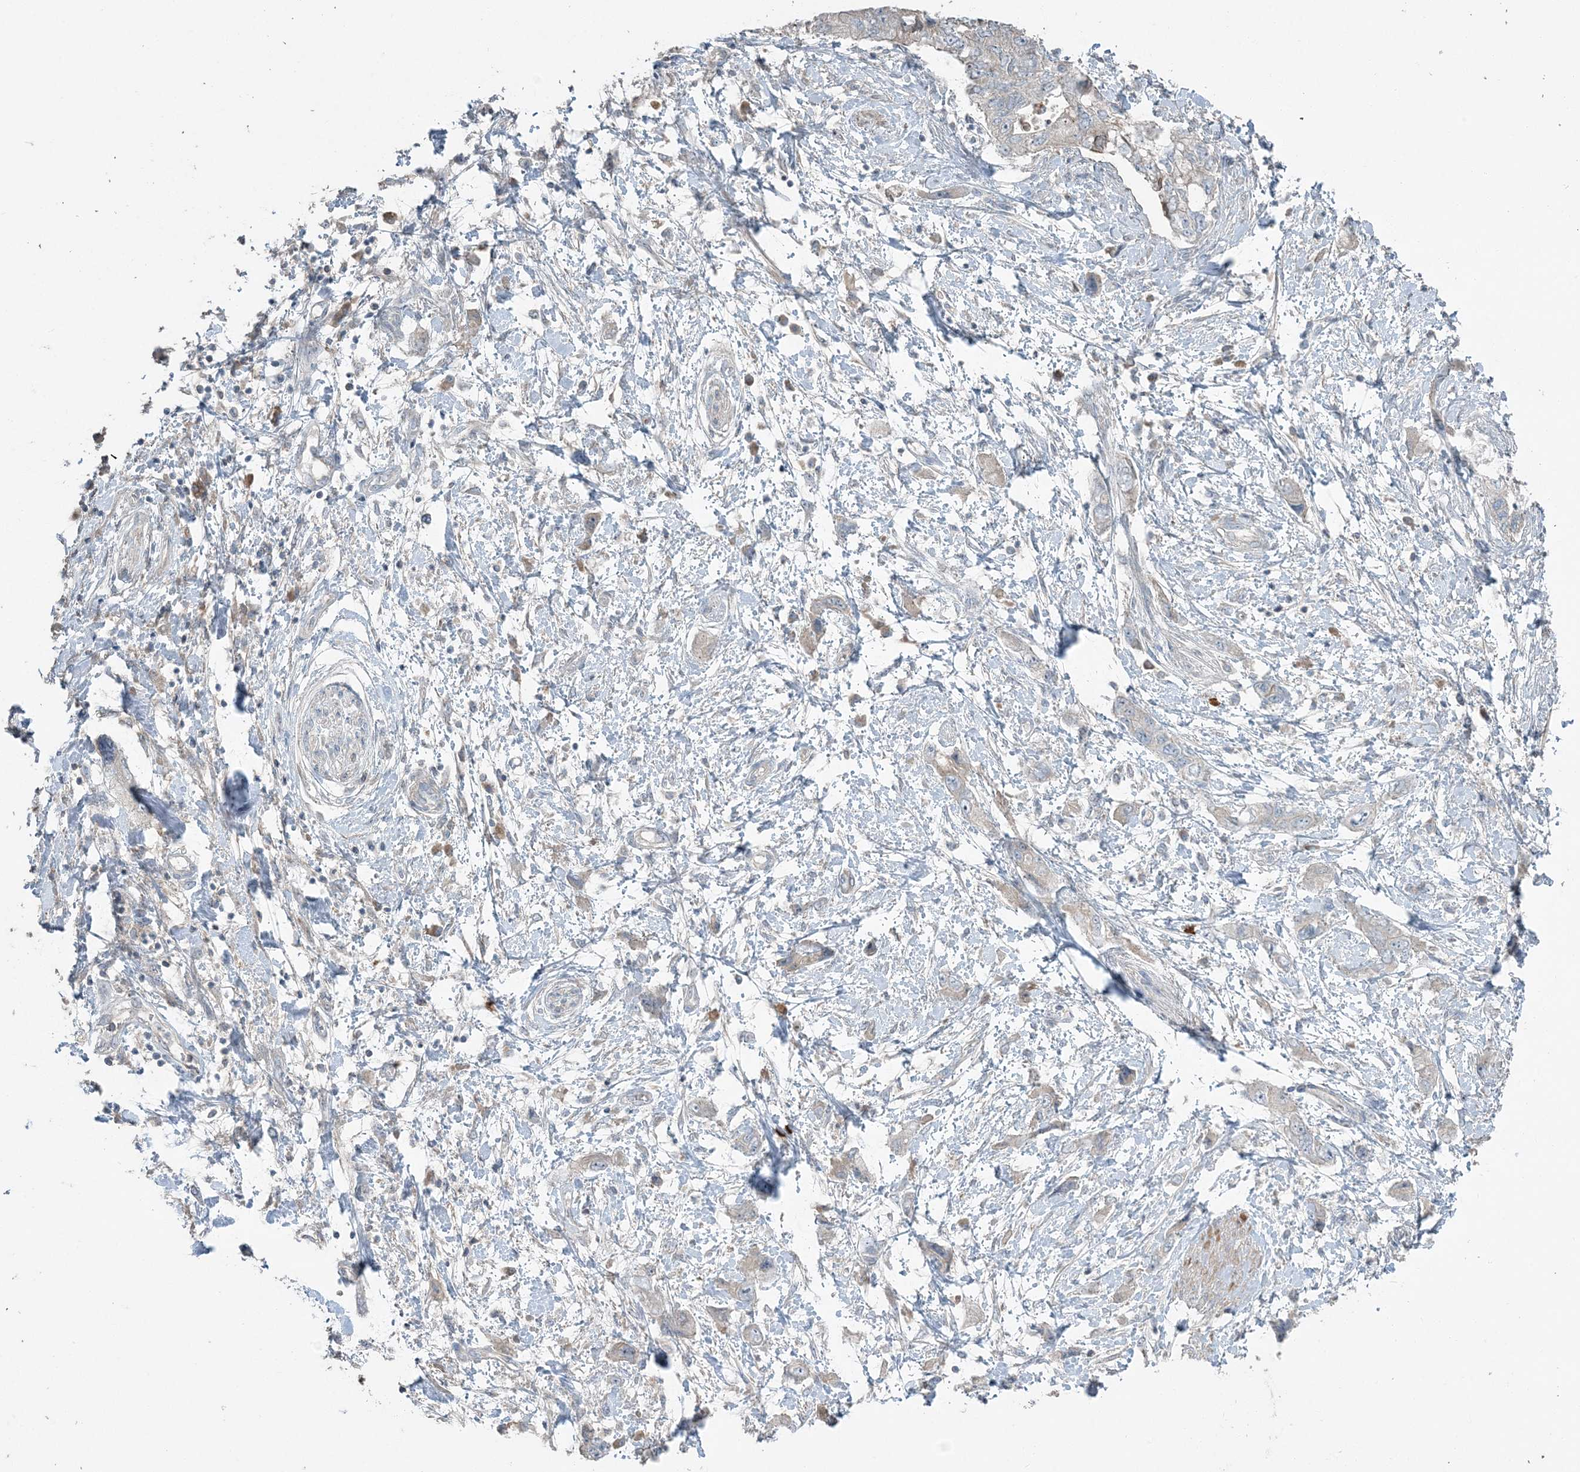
{"staining": {"intensity": "negative", "quantity": "none", "location": "none"}, "tissue": "pancreatic cancer", "cell_type": "Tumor cells", "image_type": "cancer", "snomed": [{"axis": "morphology", "description": "Adenocarcinoma, NOS"}, {"axis": "topography", "description": "Pancreas"}], "caption": "Immunohistochemical staining of human pancreatic cancer shows no significant positivity in tumor cells.", "gene": "SLC4A10", "patient": {"sex": "female", "age": 73}}